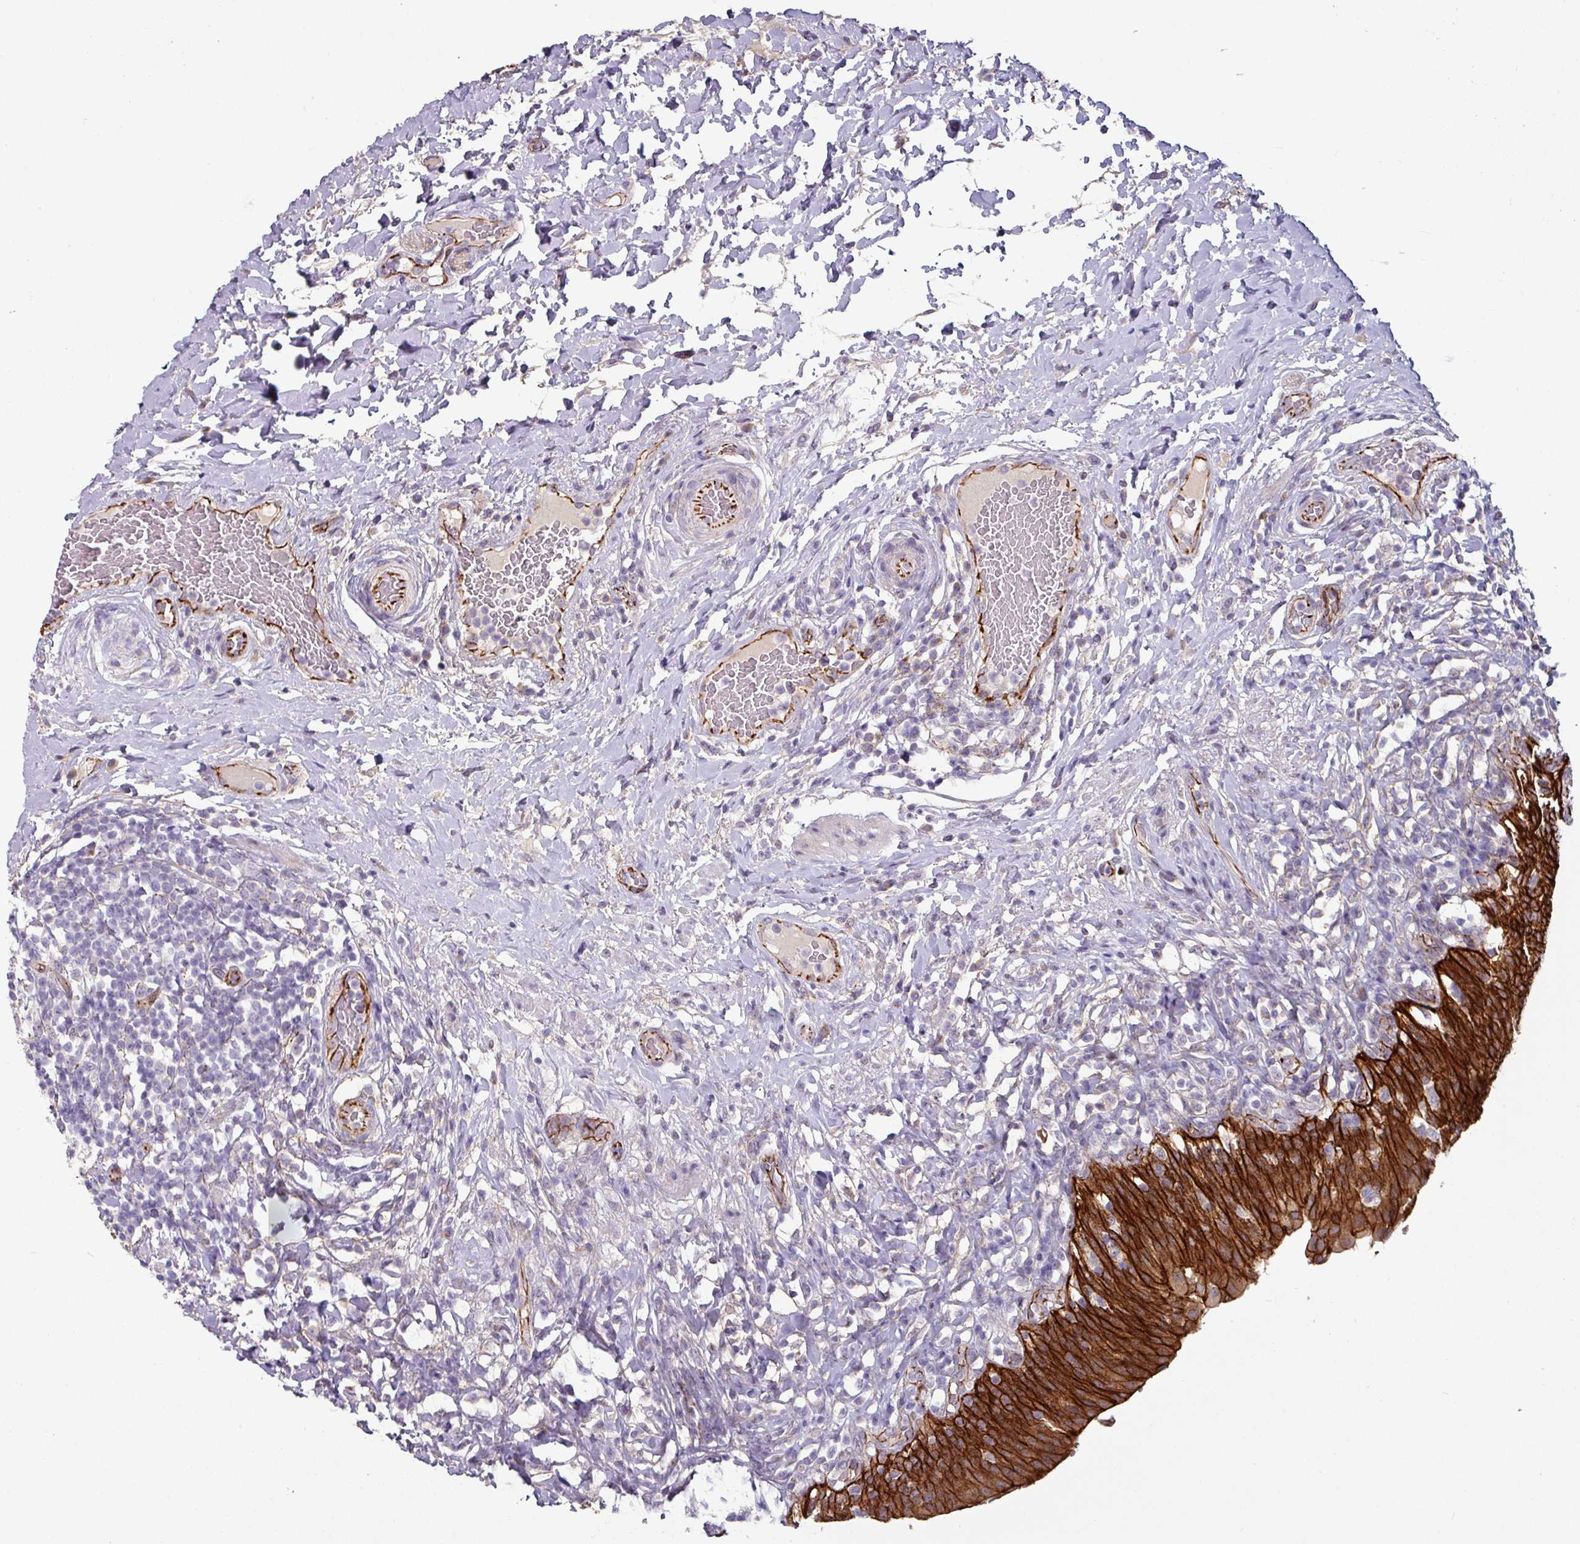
{"staining": {"intensity": "strong", "quantity": ">75%", "location": "cytoplasmic/membranous"}, "tissue": "urinary bladder", "cell_type": "Urothelial cells", "image_type": "normal", "snomed": [{"axis": "morphology", "description": "Normal tissue, NOS"}, {"axis": "morphology", "description": "Inflammation, NOS"}, {"axis": "topography", "description": "Urinary bladder"}], "caption": "Immunohistochemical staining of benign human urinary bladder demonstrates strong cytoplasmic/membranous protein expression in approximately >75% of urothelial cells.", "gene": "JUP", "patient": {"sex": "male", "age": 64}}